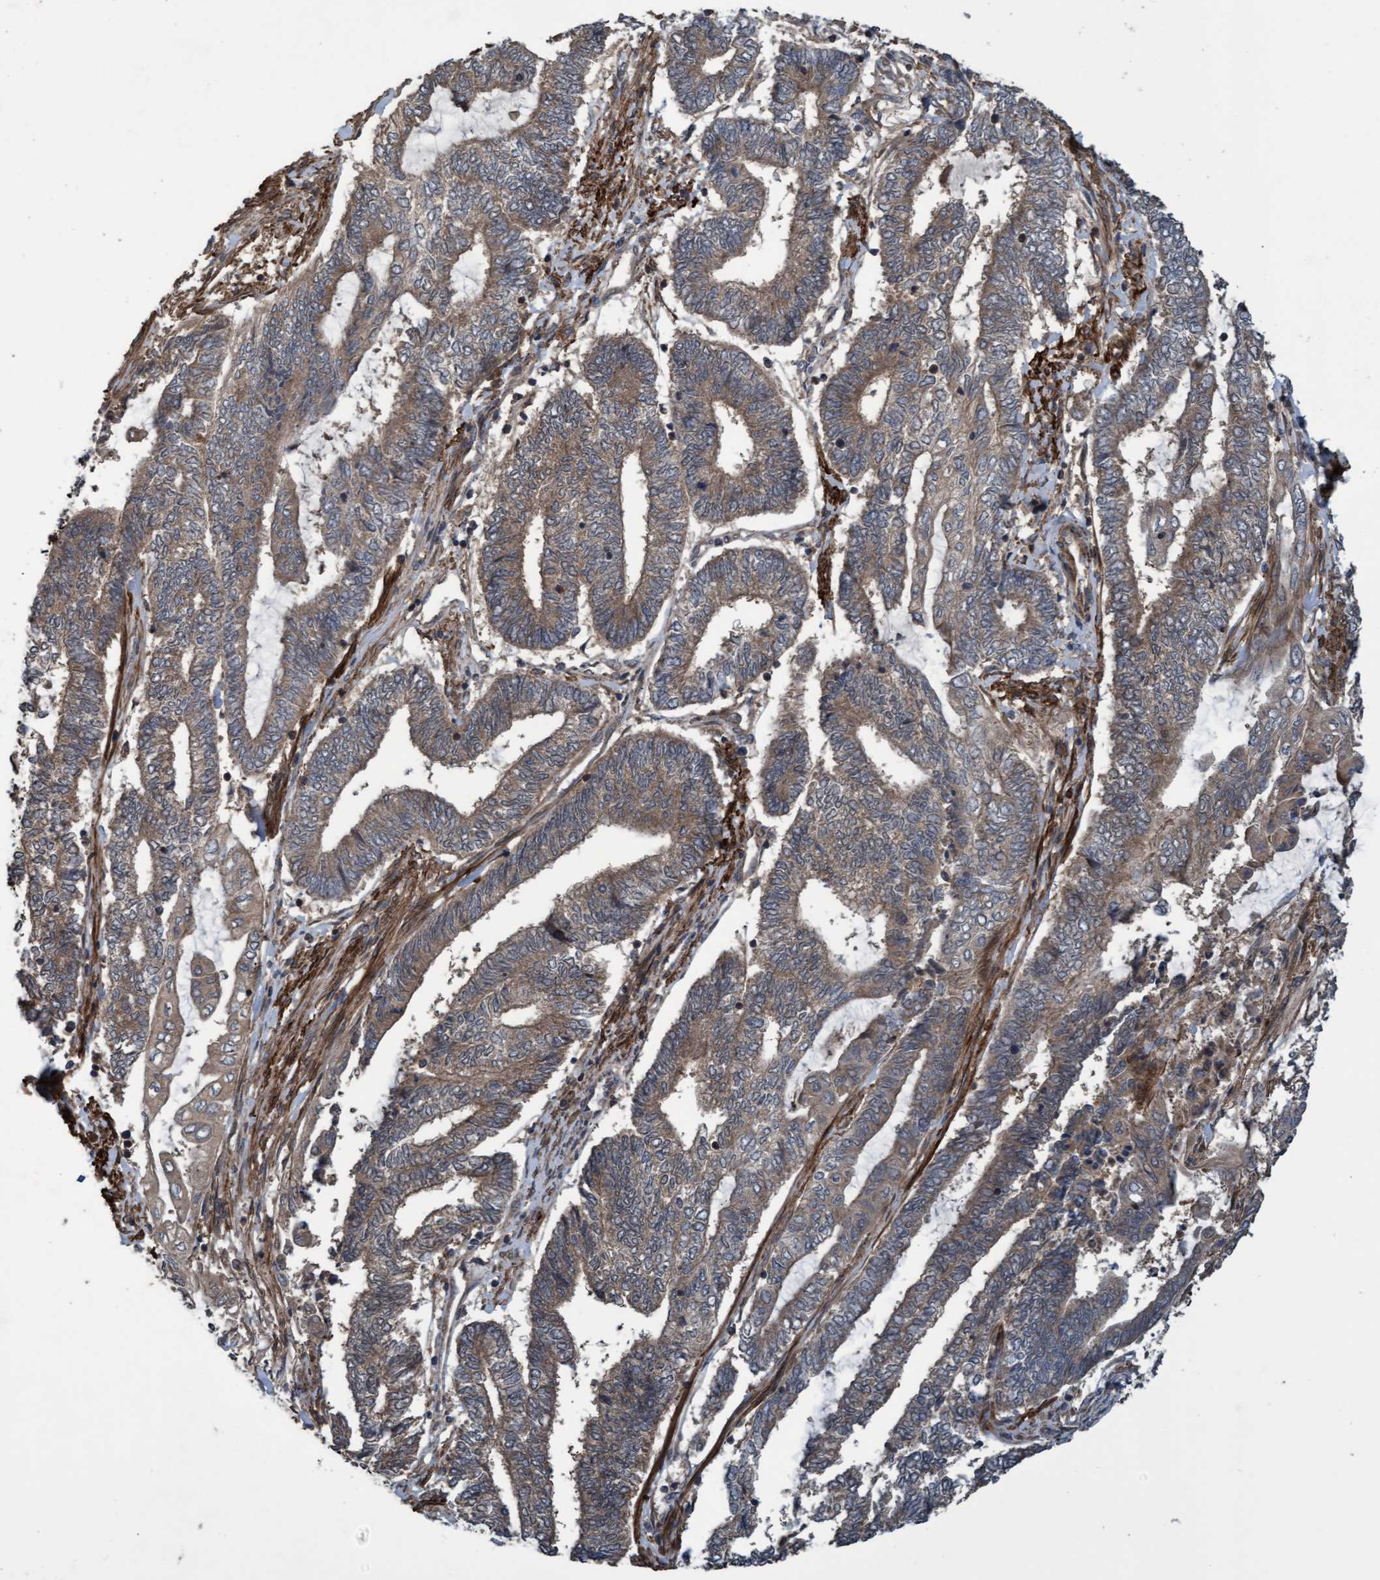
{"staining": {"intensity": "weak", "quantity": ">75%", "location": "cytoplasmic/membranous"}, "tissue": "endometrial cancer", "cell_type": "Tumor cells", "image_type": "cancer", "snomed": [{"axis": "morphology", "description": "Adenocarcinoma, NOS"}, {"axis": "topography", "description": "Uterus"}, {"axis": "topography", "description": "Endometrium"}], "caption": "The micrograph demonstrates staining of adenocarcinoma (endometrial), revealing weak cytoplasmic/membranous protein expression (brown color) within tumor cells.", "gene": "GGT6", "patient": {"sex": "female", "age": 70}}